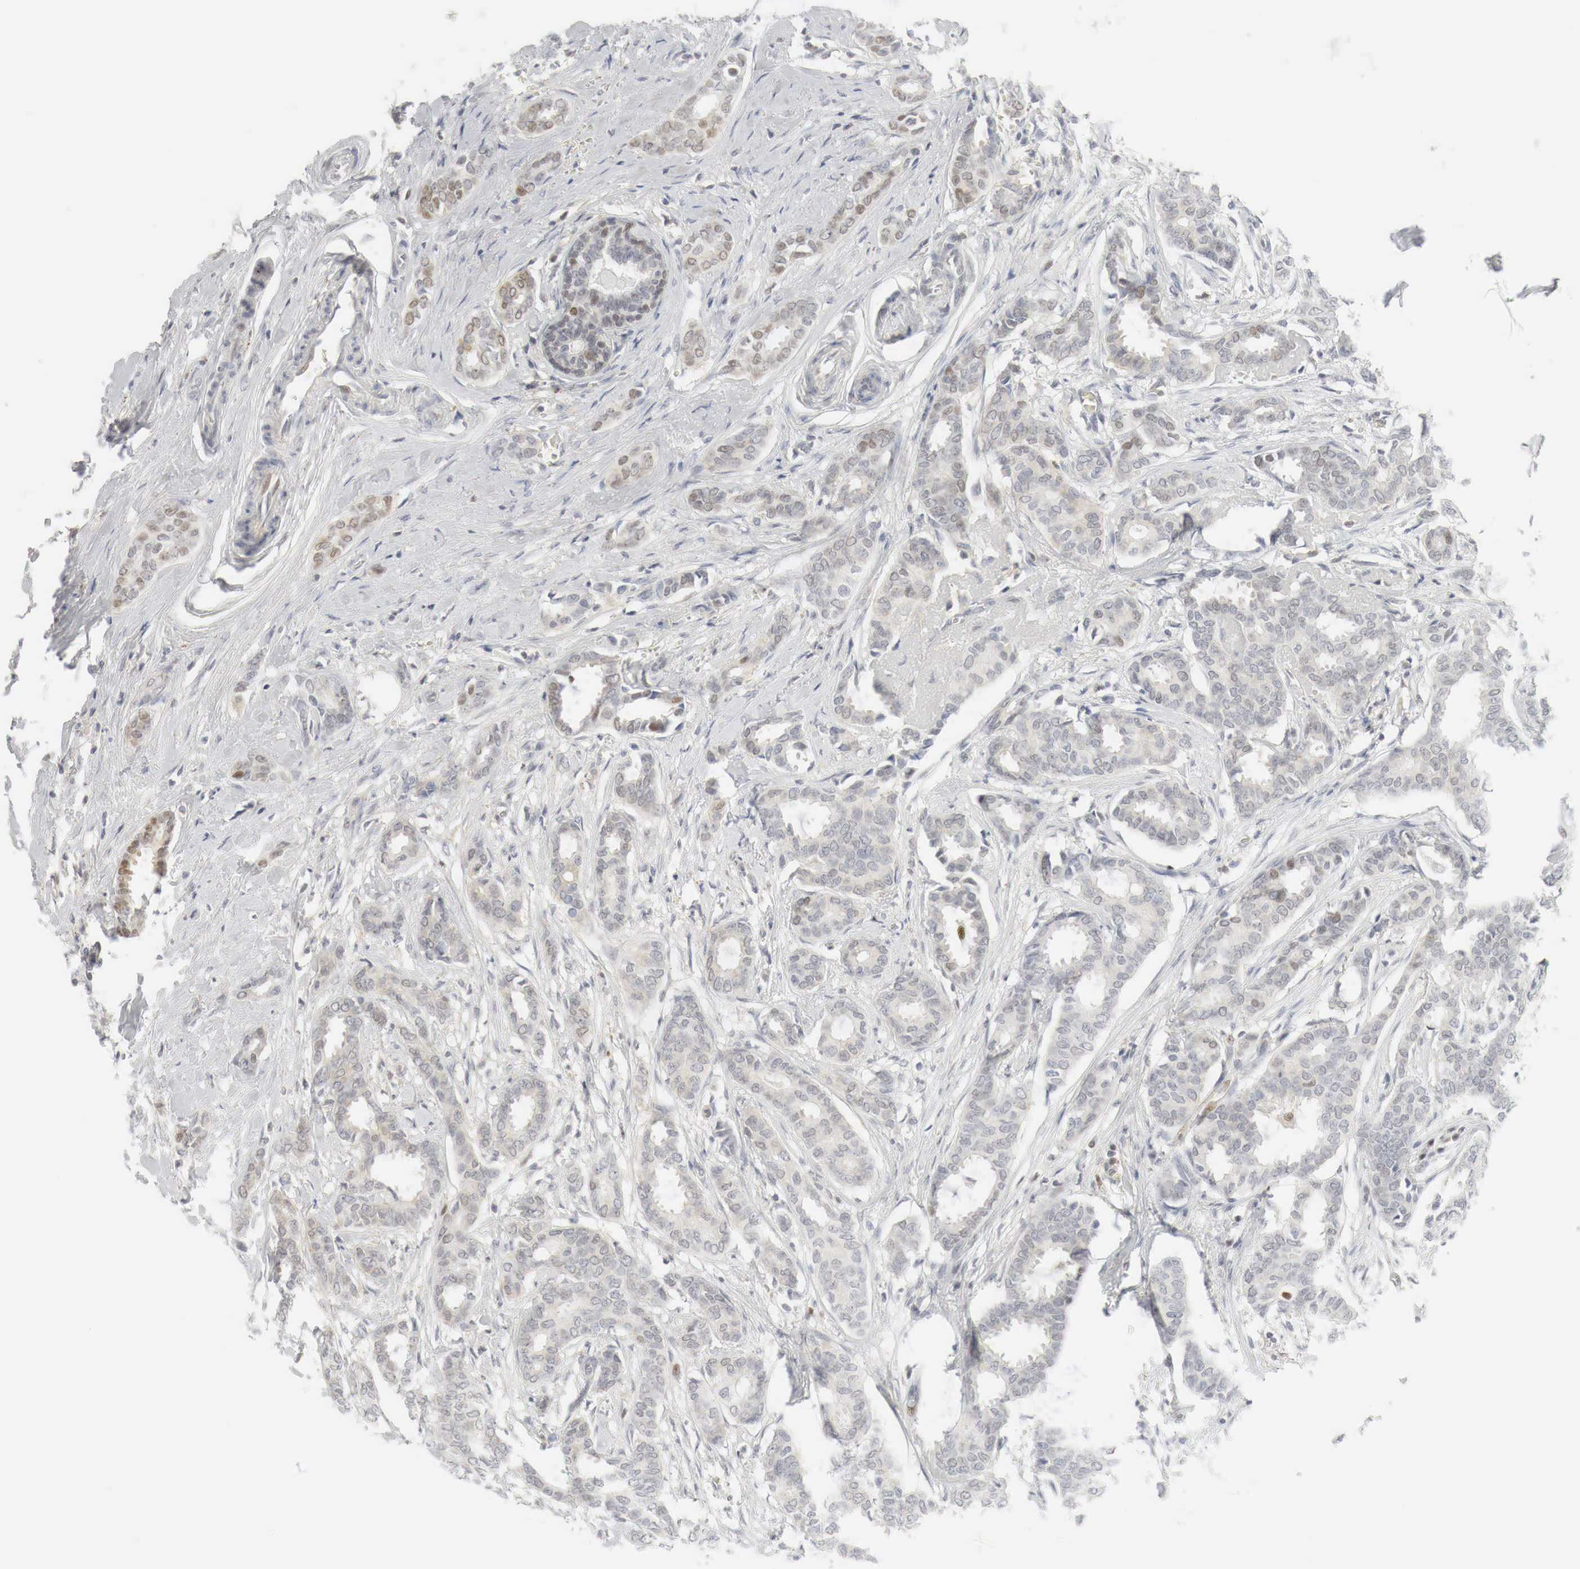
{"staining": {"intensity": "moderate", "quantity": "25%-75%", "location": "cytoplasmic/membranous,nuclear"}, "tissue": "breast cancer", "cell_type": "Tumor cells", "image_type": "cancer", "snomed": [{"axis": "morphology", "description": "Duct carcinoma"}, {"axis": "topography", "description": "Breast"}], "caption": "Protein staining of breast cancer (infiltrating ductal carcinoma) tissue displays moderate cytoplasmic/membranous and nuclear positivity in approximately 25%-75% of tumor cells.", "gene": "MYC", "patient": {"sex": "female", "age": 50}}